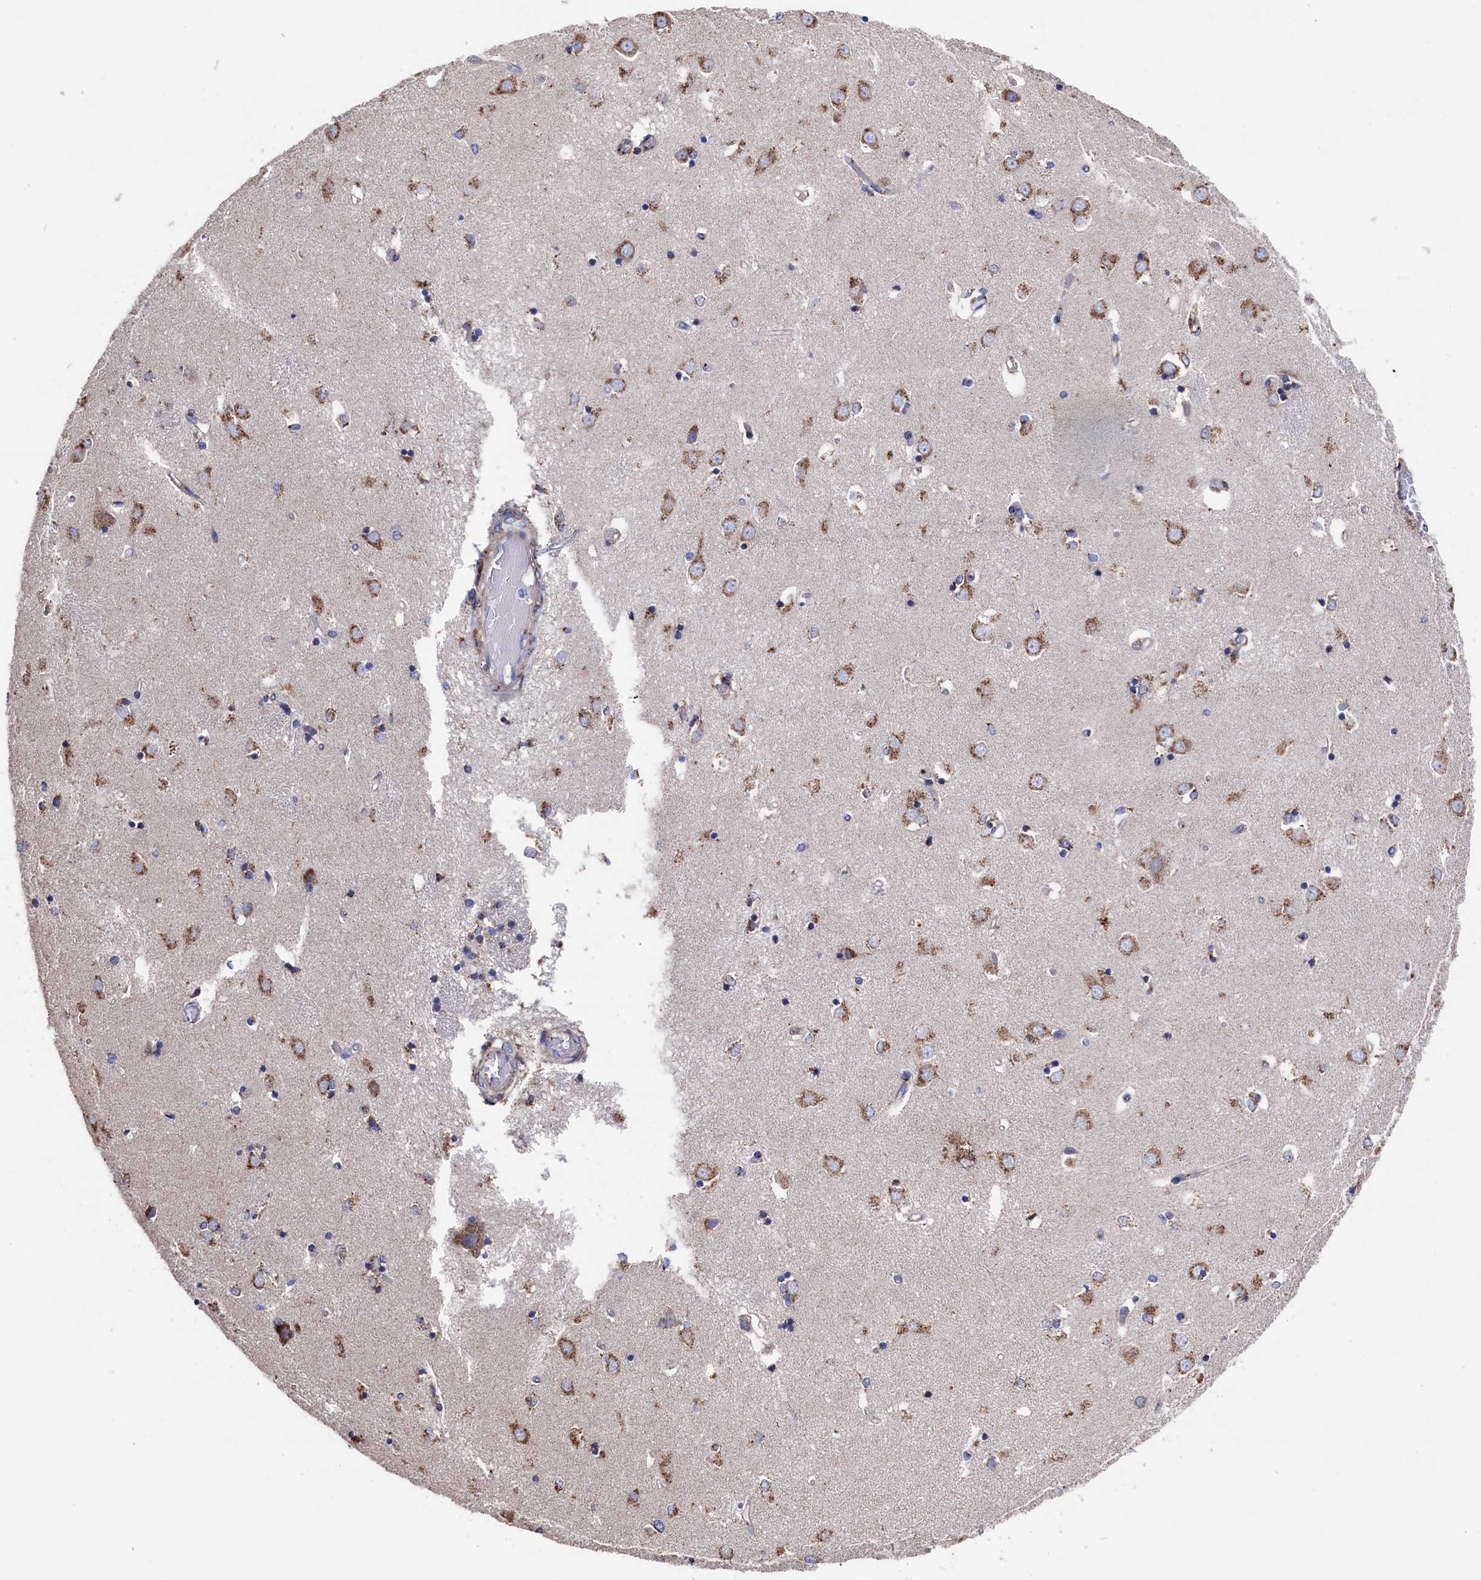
{"staining": {"intensity": "weak", "quantity": "<25%", "location": "cytoplasmic/membranous"}, "tissue": "caudate", "cell_type": "Glial cells", "image_type": "normal", "snomed": [{"axis": "morphology", "description": "Normal tissue, NOS"}, {"axis": "topography", "description": "Lateral ventricle wall"}], "caption": "DAB immunohistochemical staining of unremarkable human caudate exhibits no significant staining in glial cells. (DAB immunohistochemistry (IHC) visualized using brightfield microscopy, high magnification).", "gene": "PRRC1", "patient": {"sex": "male", "age": 45}}